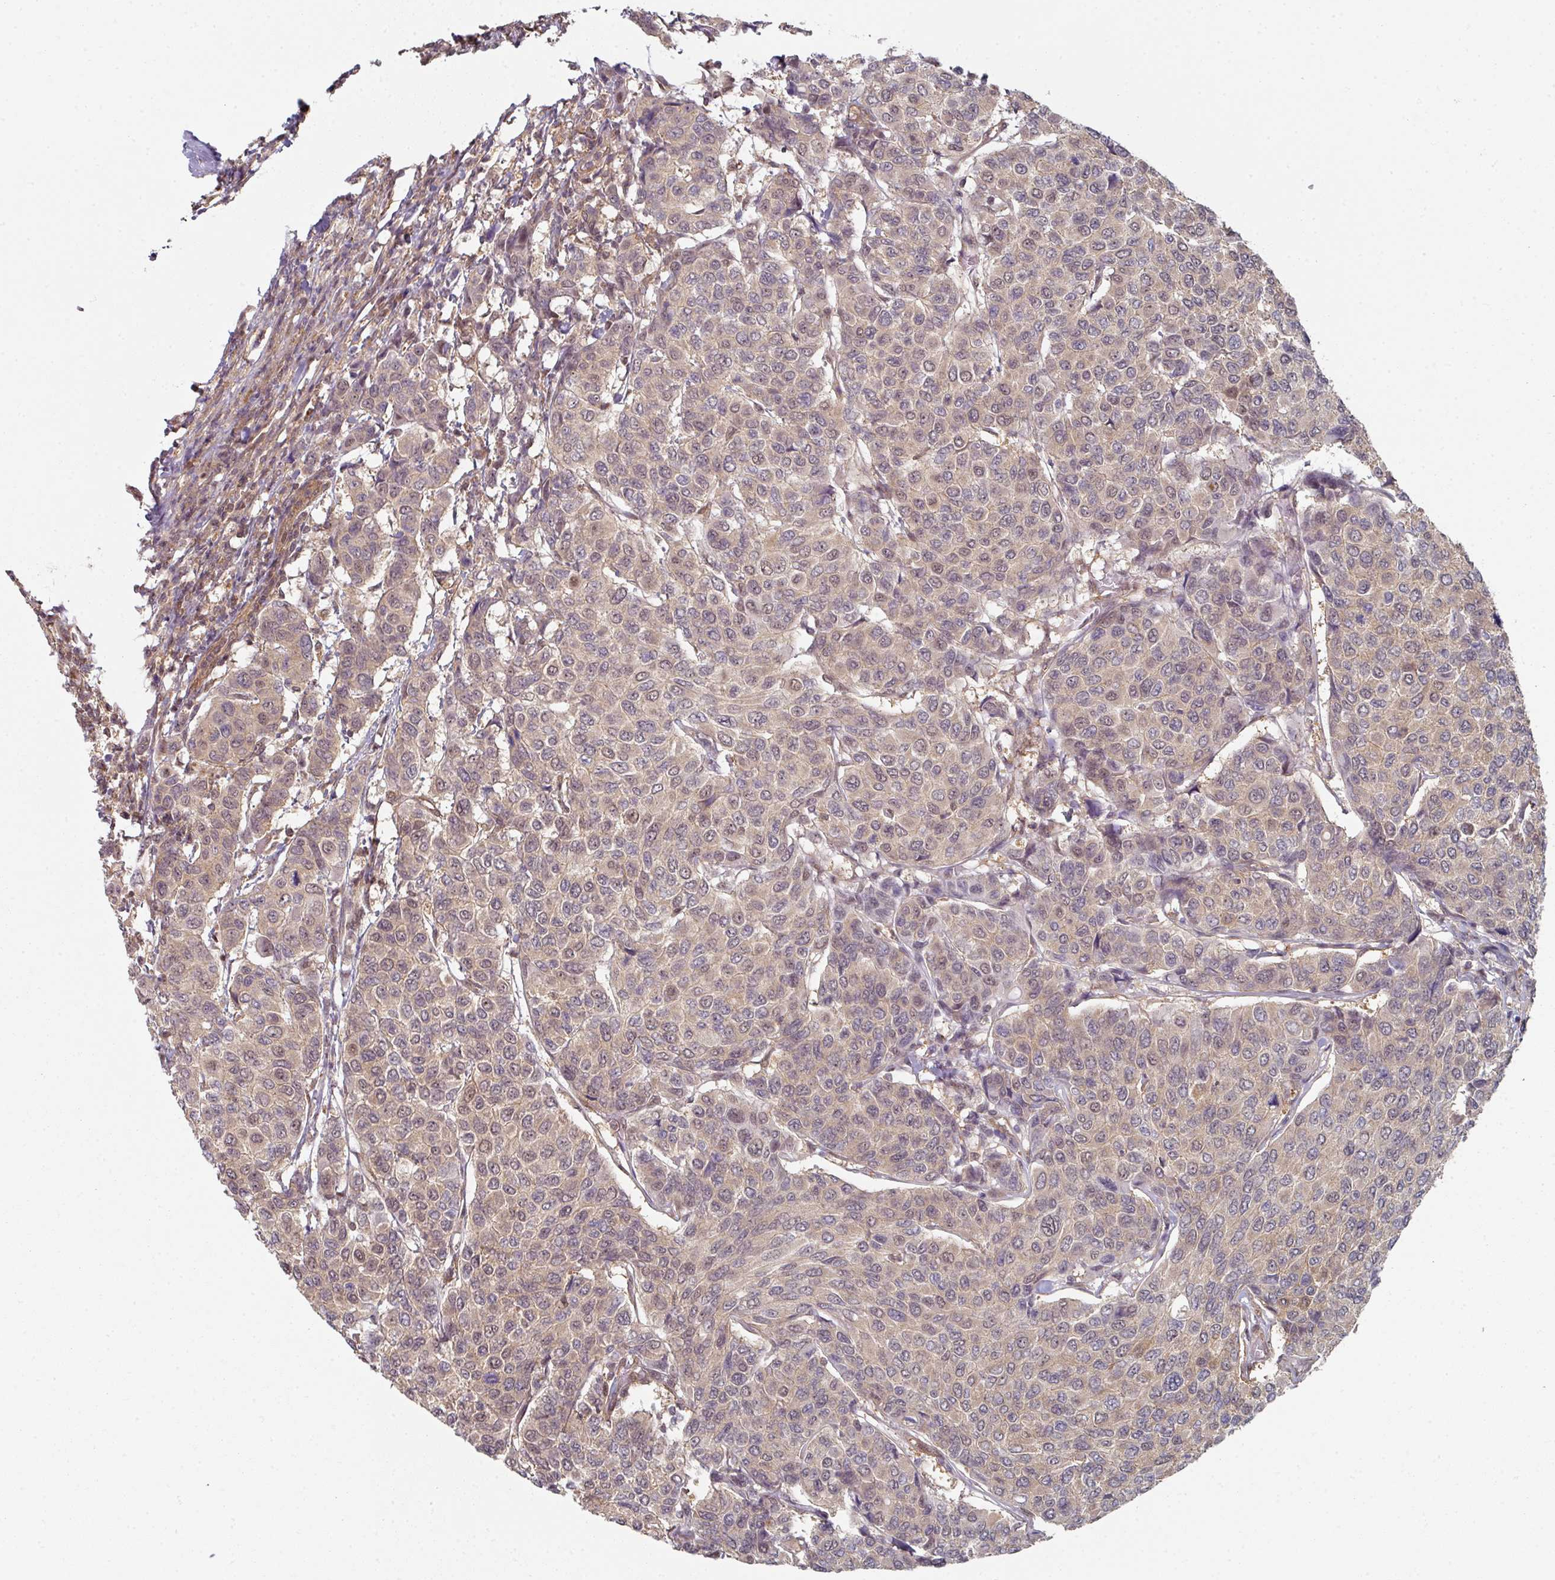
{"staining": {"intensity": "weak", "quantity": "25%-75%", "location": "cytoplasmic/membranous,nuclear"}, "tissue": "breast cancer", "cell_type": "Tumor cells", "image_type": "cancer", "snomed": [{"axis": "morphology", "description": "Duct carcinoma"}, {"axis": "topography", "description": "Breast"}], "caption": "The image demonstrates immunohistochemical staining of intraductal carcinoma (breast). There is weak cytoplasmic/membranous and nuclear positivity is identified in about 25%-75% of tumor cells. (Stains: DAB (3,3'-diaminobenzidine) in brown, nuclei in blue, Microscopy: brightfield microscopy at high magnification).", "gene": "PSME3IP1", "patient": {"sex": "female", "age": 55}}